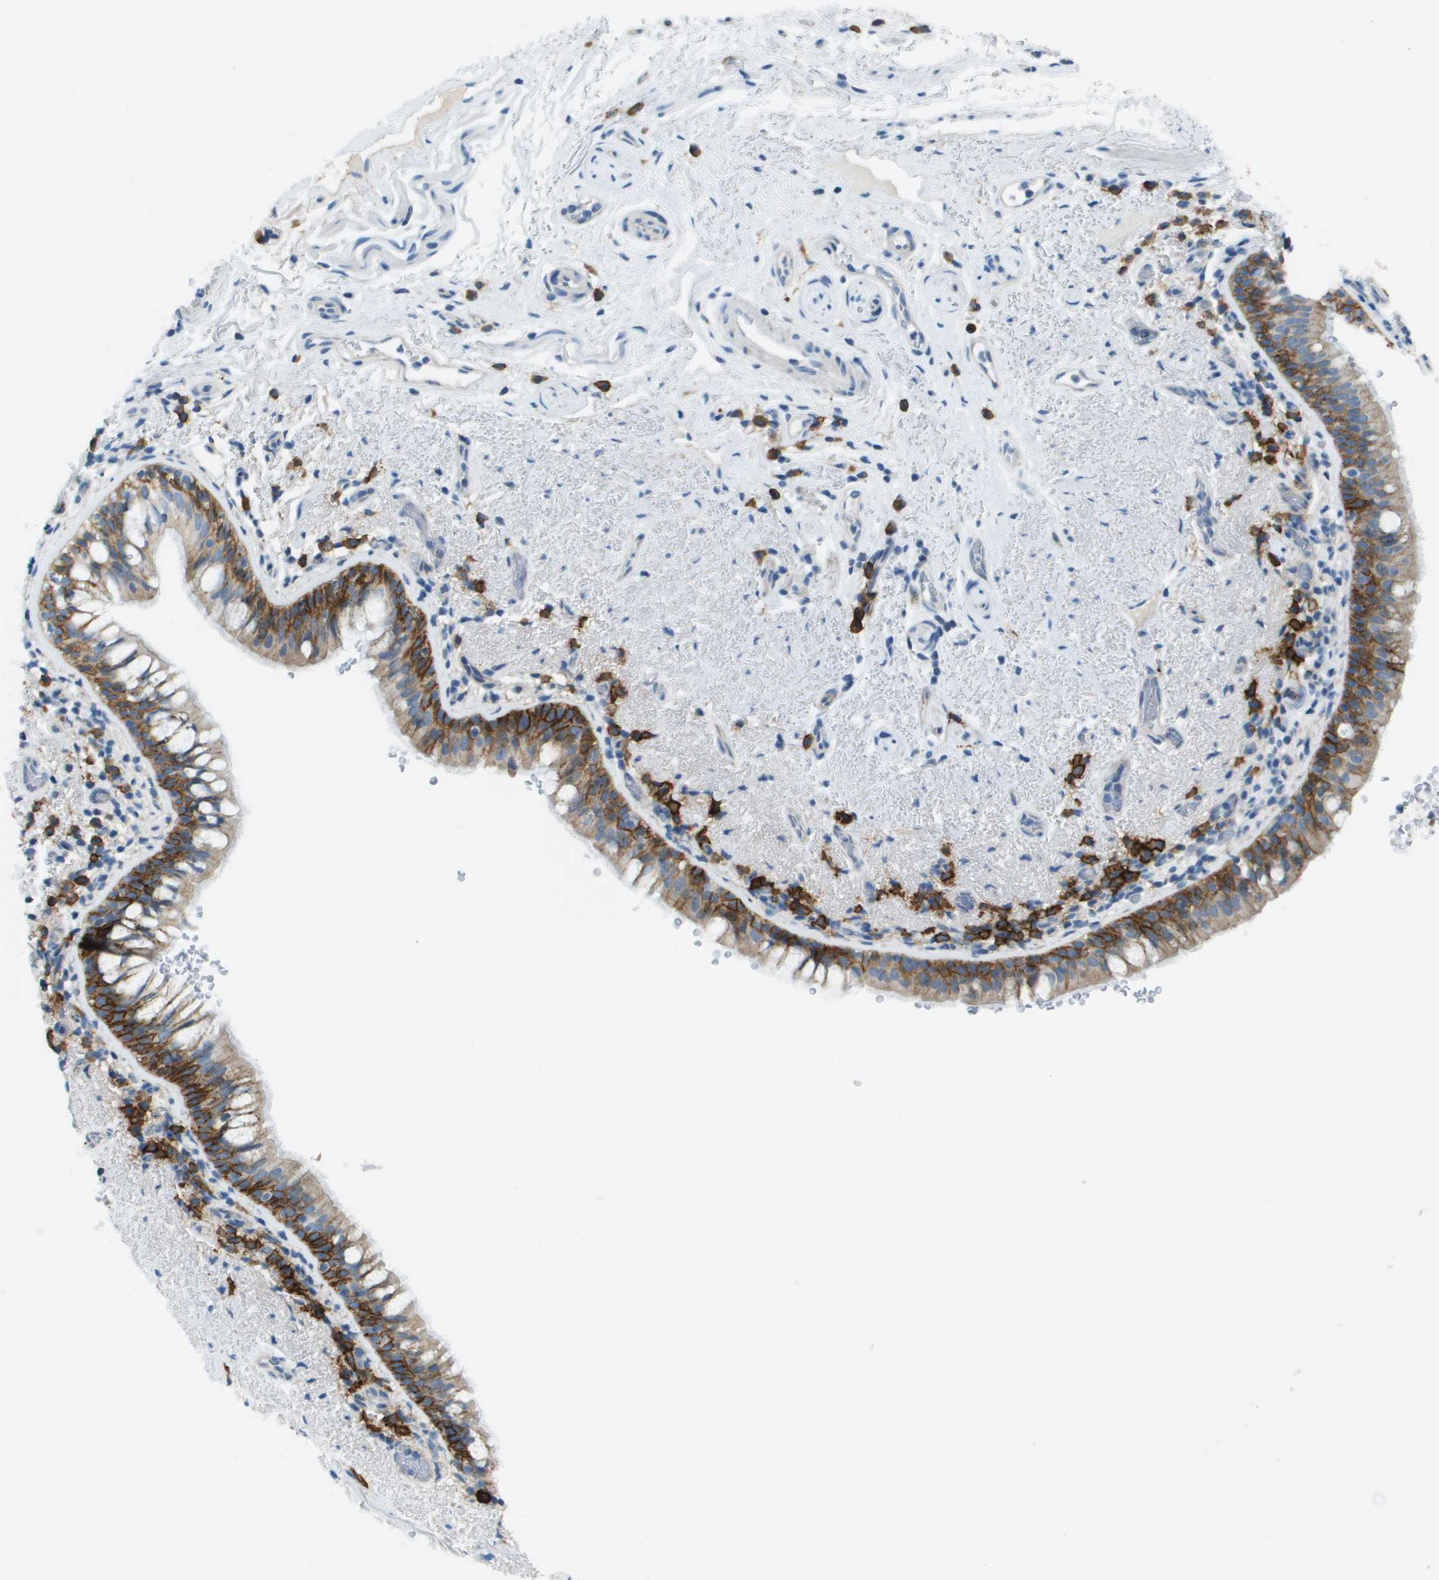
{"staining": {"intensity": "moderate", "quantity": ">75%", "location": "cytoplasmic/membranous"}, "tissue": "bronchus", "cell_type": "Respiratory epithelial cells", "image_type": "normal", "snomed": [{"axis": "morphology", "description": "Normal tissue, NOS"}, {"axis": "morphology", "description": "Inflammation, NOS"}, {"axis": "topography", "description": "Cartilage tissue"}, {"axis": "topography", "description": "Bronchus"}], "caption": "Moderate cytoplasmic/membranous positivity for a protein is appreciated in approximately >75% of respiratory epithelial cells of benign bronchus using immunohistochemistry (IHC).", "gene": "SDC1", "patient": {"sex": "male", "age": 77}}